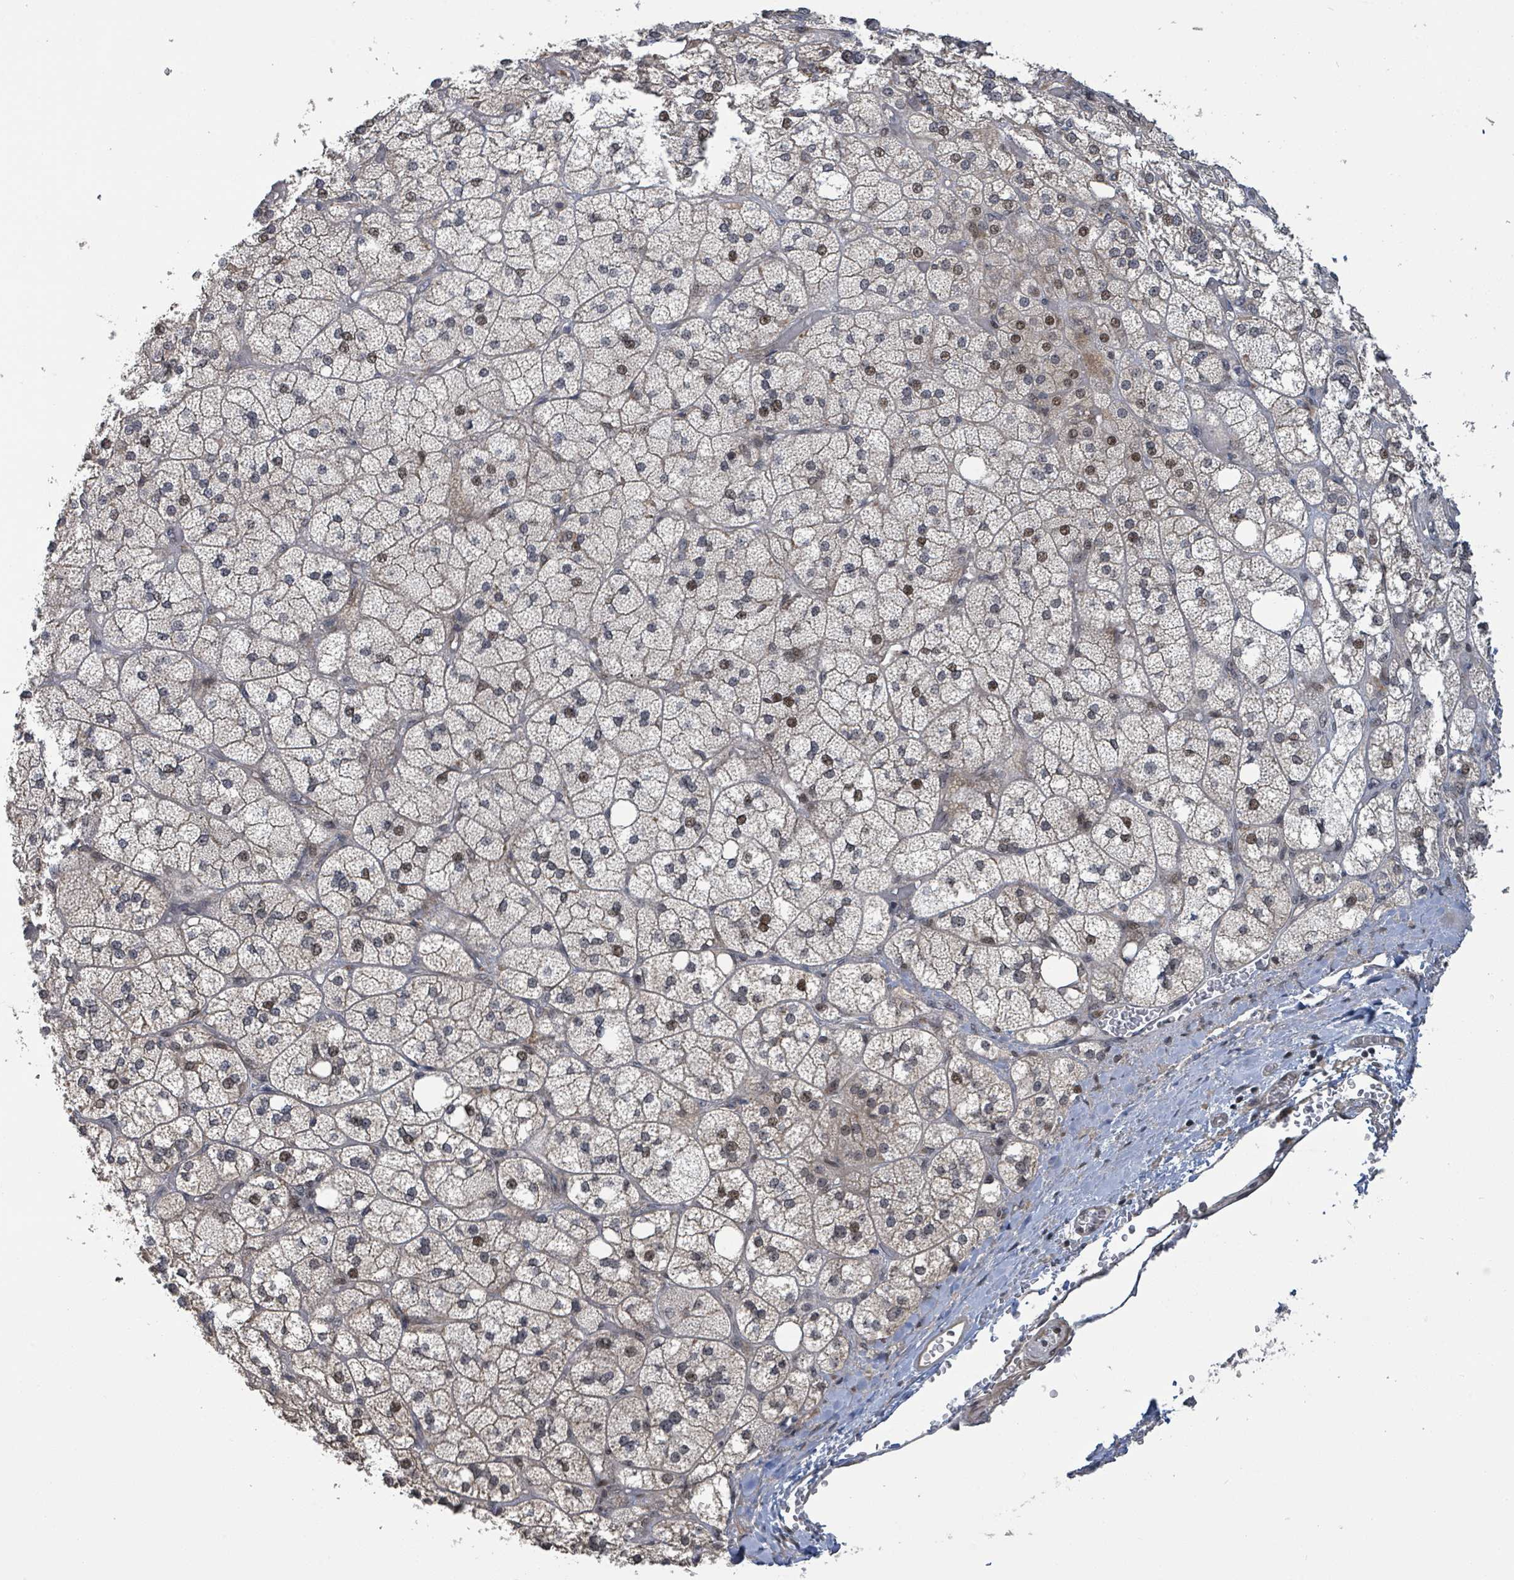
{"staining": {"intensity": "moderate", "quantity": "<25%", "location": "nuclear"}, "tissue": "adrenal gland", "cell_type": "Glandular cells", "image_type": "normal", "snomed": [{"axis": "morphology", "description": "Normal tissue, NOS"}, {"axis": "topography", "description": "Adrenal gland"}], "caption": "A brown stain labels moderate nuclear expression of a protein in glandular cells of benign human adrenal gland.", "gene": "ZBTB14", "patient": {"sex": "male", "age": 61}}